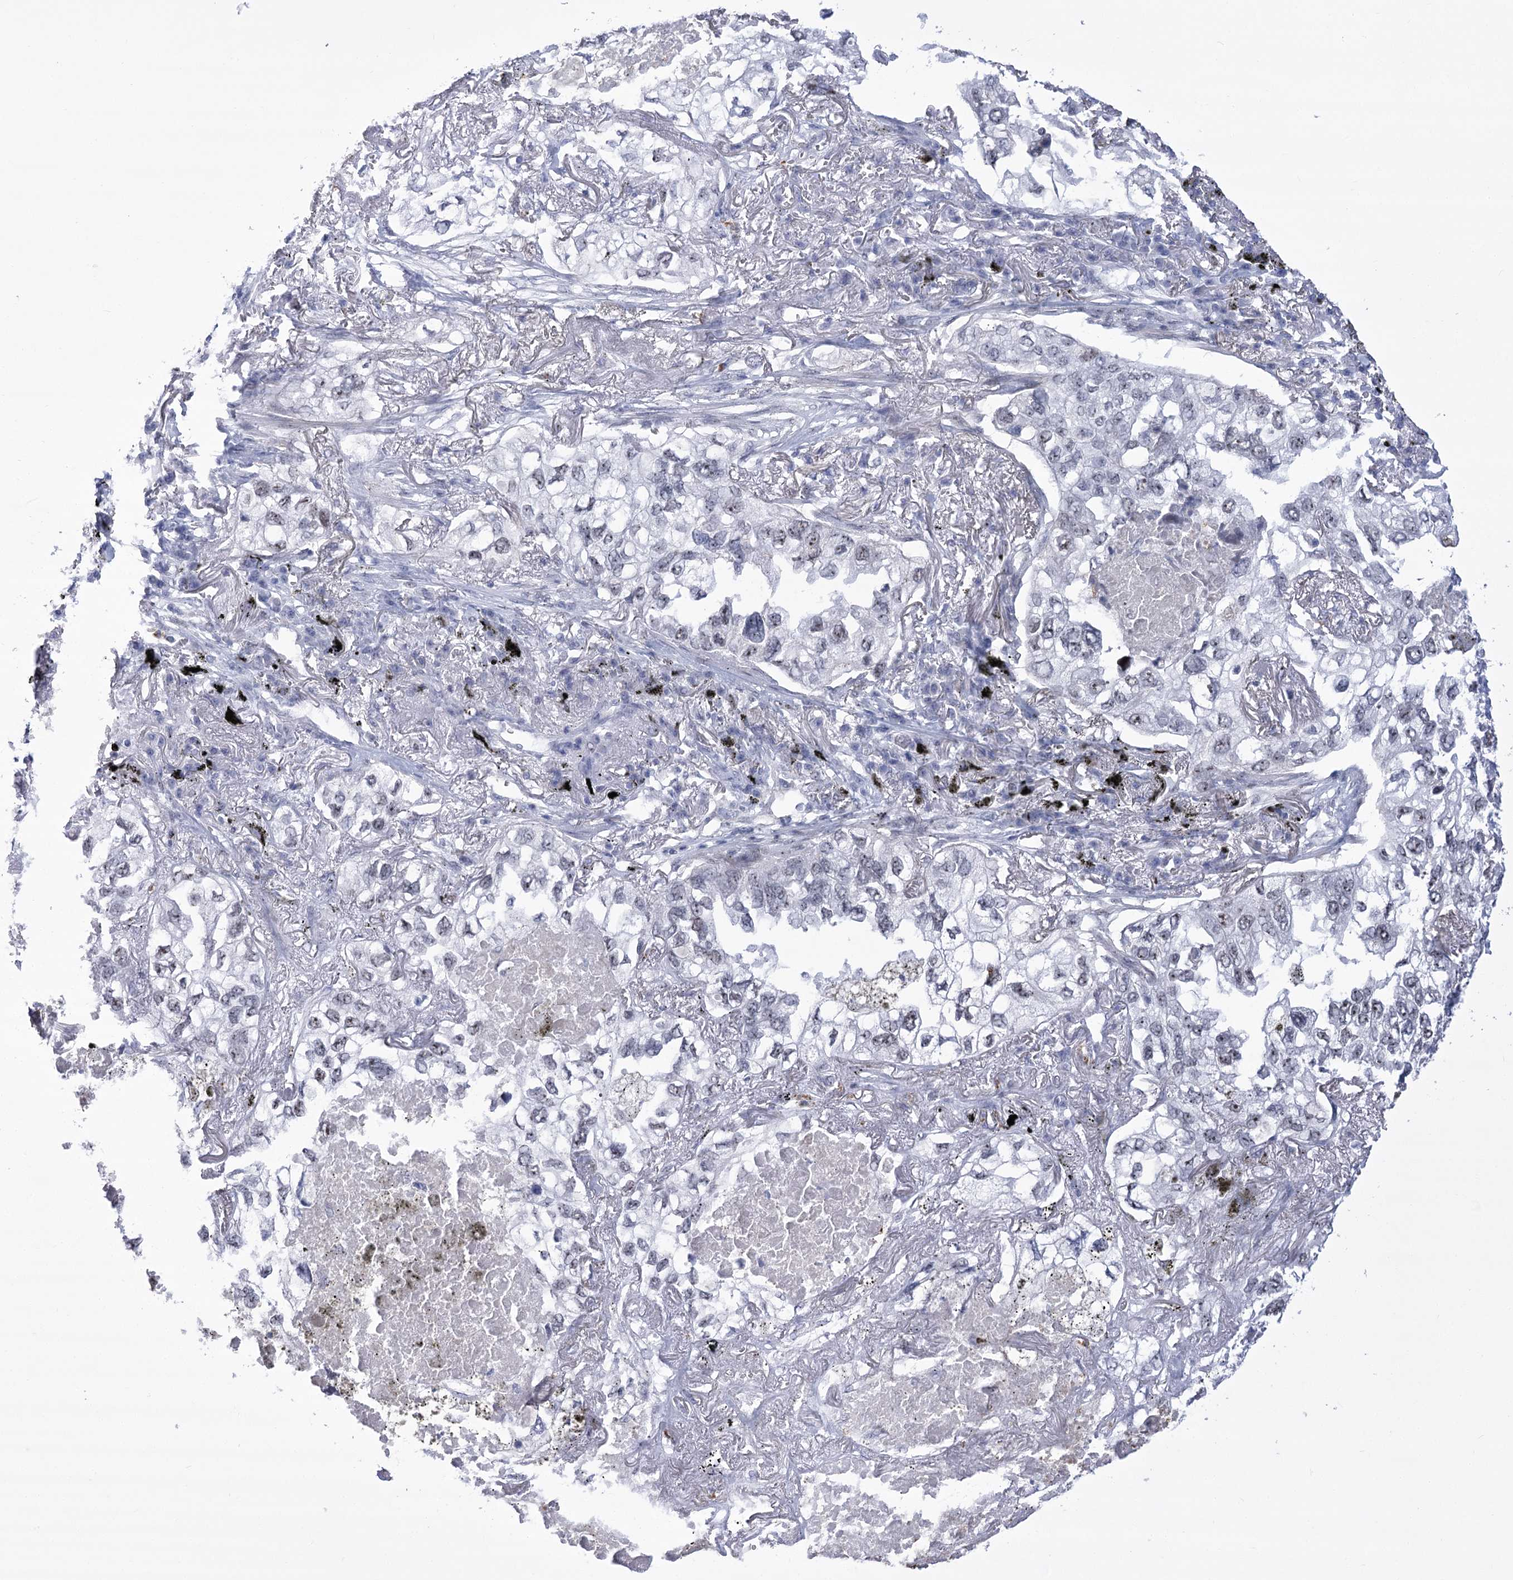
{"staining": {"intensity": "negative", "quantity": "none", "location": "none"}, "tissue": "lung cancer", "cell_type": "Tumor cells", "image_type": "cancer", "snomed": [{"axis": "morphology", "description": "Adenocarcinoma, NOS"}, {"axis": "topography", "description": "Lung"}], "caption": "Tumor cells are negative for brown protein staining in adenocarcinoma (lung). The staining was performed using DAB (3,3'-diaminobenzidine) to visualize the protein expression in brown, while the nuclei were stained in blue with hematoxylin (Magnification: 20x).", "gene": "HORMAD1", "patient": {"sex": "male", "age": 65}}